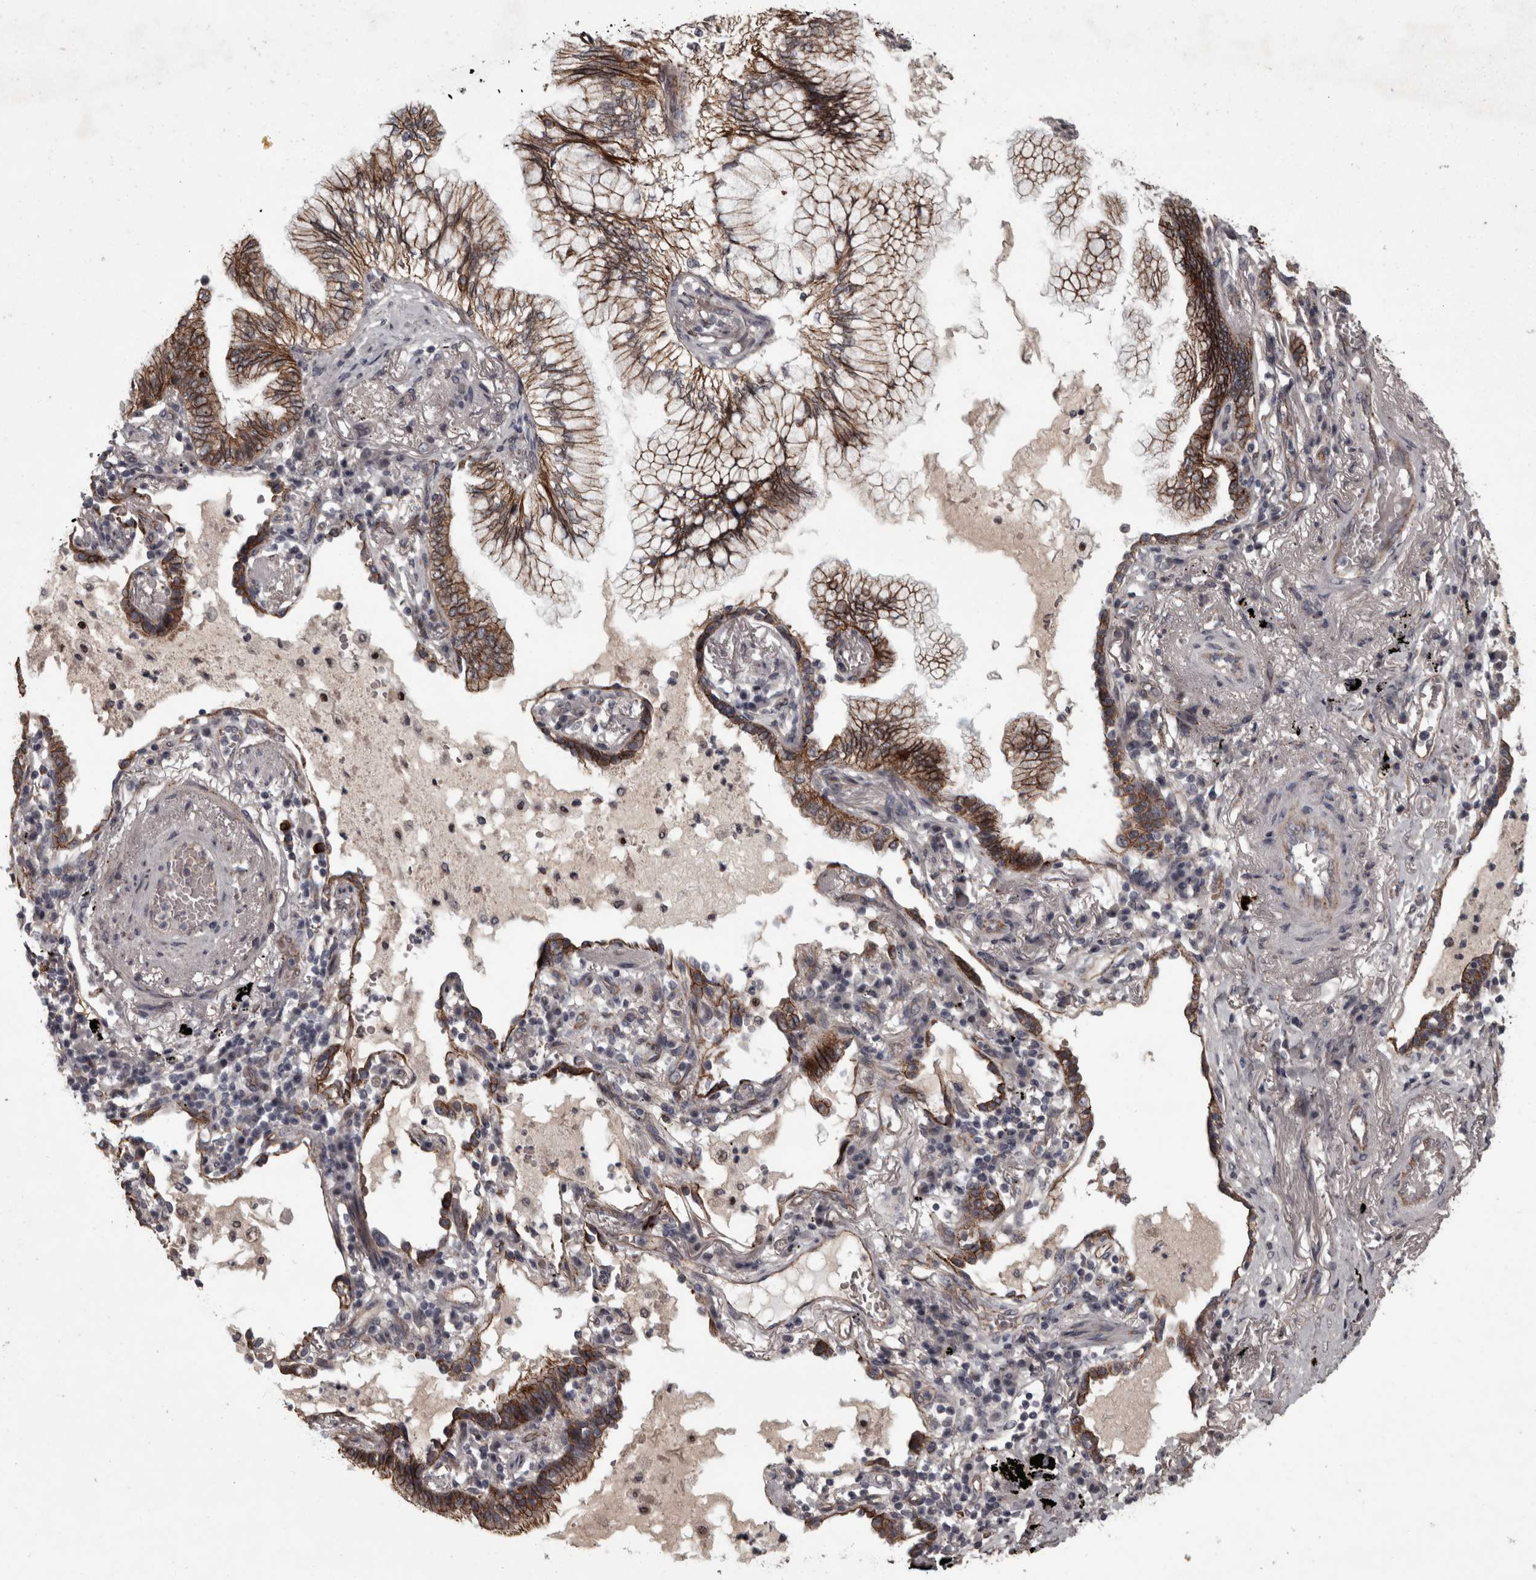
{"staining": {"intensity": "strong", "quantity": "25%-75%", "location": "cytoplasmic/membranous"}, "tissue": "lung cancer", "cell_type": "Tumor cells", "image_type": "cancer", "snomed": [{"axis": "morphology", "description": "Adenocarcinoma, NOS"}, {"axis": "topography", "description": "Lung"}], "caption": "A brown stain labels strong cytoplasmic/membranous positivity of a protein in lung cancer (adenocarcinoma) tumor cells.", "gene": "PCDH17", "patient": {"sex": "female", "age": 70}}